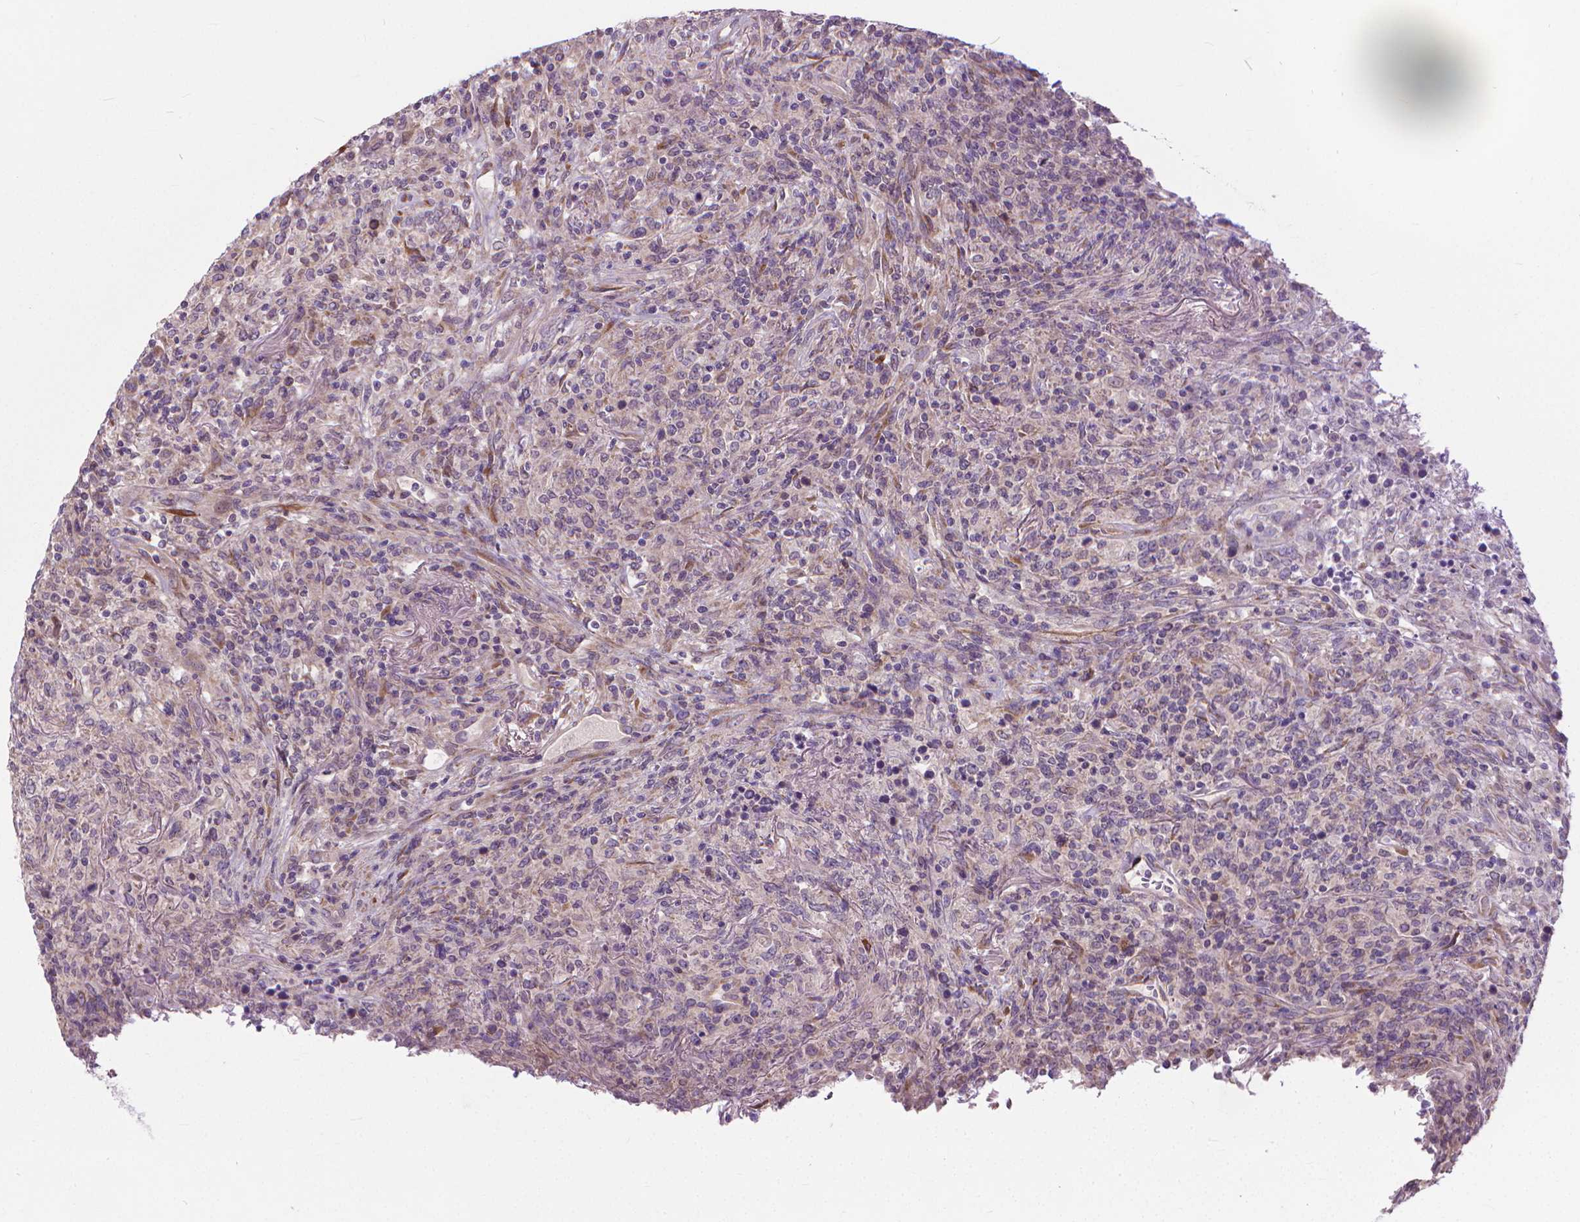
{"staining": {"intensity": "negative", "quantity": "none", "location": "none"}, "tissue": "lymphoma", "cell_type": "Tumor cells", "image_type": "cancer", "snomed": [{"axis": "morphology", "description": "Malignant lymphoma, non-Hodgkin's type, High grade"}, {"axis": "topography", "description": "Lung"}], "caption": "Tumor cells show no significant staining in malignant lymphoma, non-Hodgkin's type (high-grade). The staining is performed using DAB brown chromogen with nuclei counter-stained in using hematoxylin.", "gene": "NUDT1", "patient": {"sex": "male", "age": 79}}